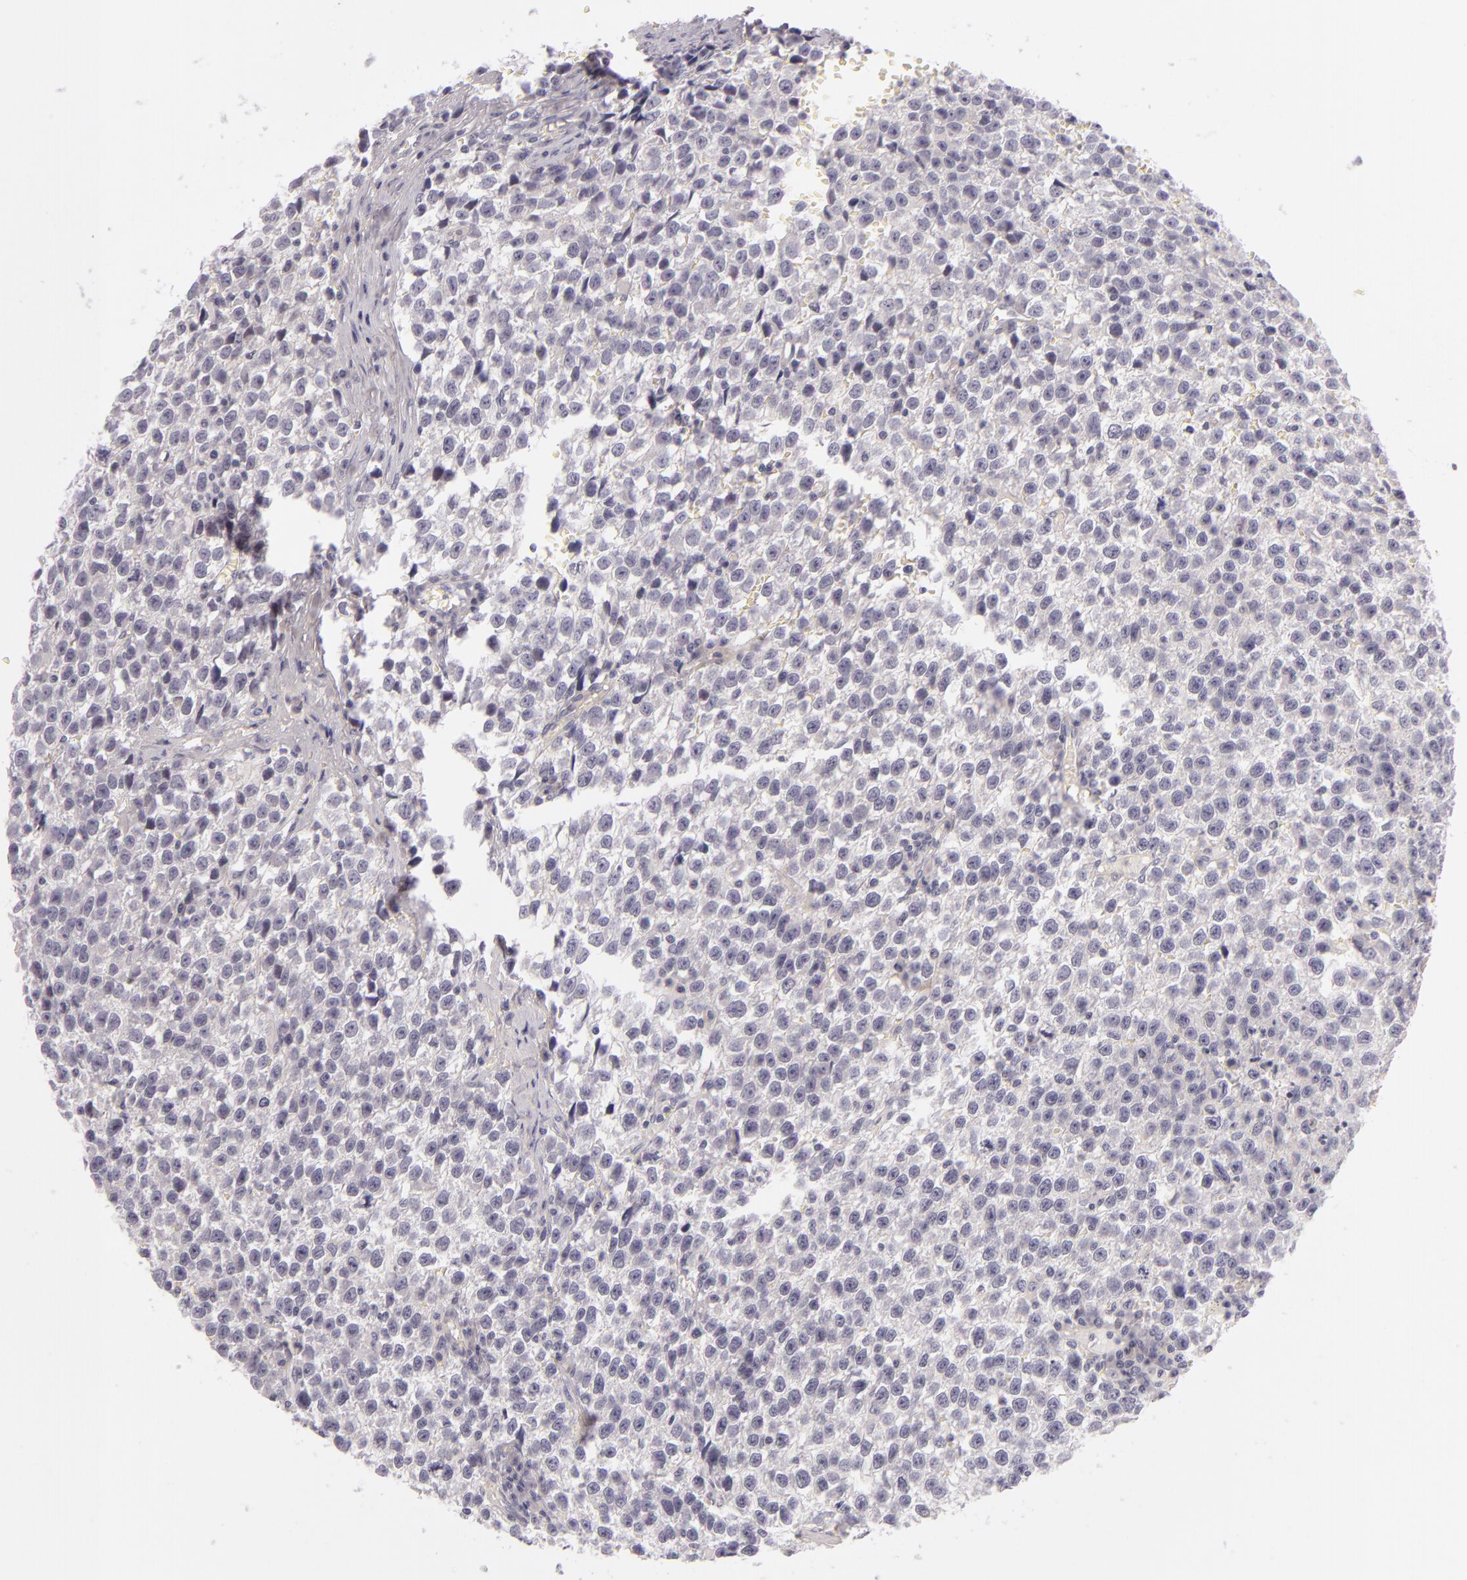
{"staining": {"intensity": "negative", "quantity": "none", "location": "none"}, "tissue": "testis cancer", "cell_type": "Tumor cells", "image_type": "cancer", "snomed": [{"axis": "morphology", "description": "Seminoma, NOS"}, {"axis": "topography", "description": "Testis"}], "caption": "The histopathology image shows no staining of tumor cells in testis cancer.", "gene": "FAM181A", "patient": {"sex": "male", "age": 35}}